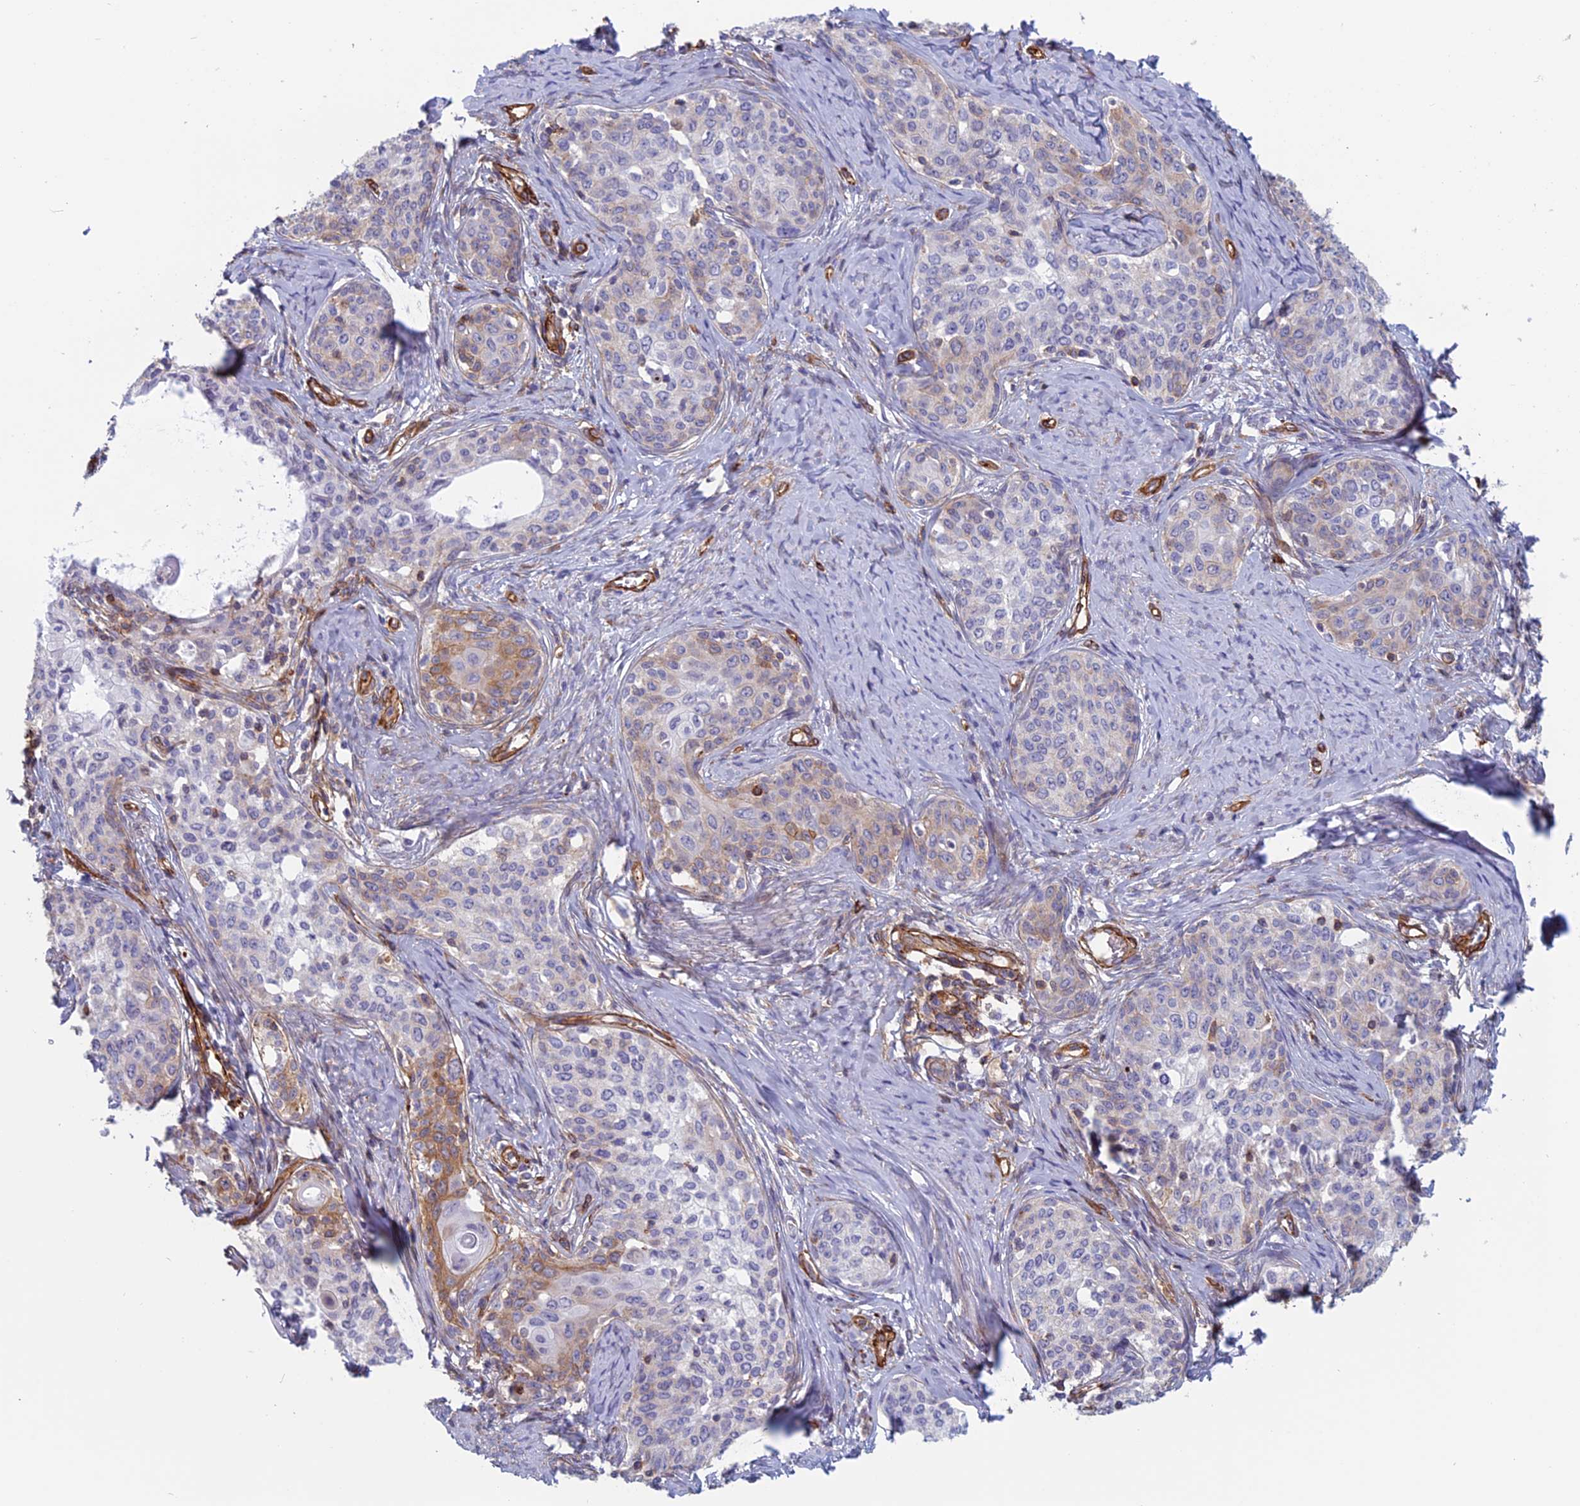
{"staining": {"intensity": "moderate", "quantity": "<25%", "location": "cytoplasmic/membranous"}, "tissue": "cervical cancer", "cell_type": "Tumor cells", "image_type": "cancer", "snomed": [{"axis": "morphology", "description": "Squamous cell carcinoma, NOS"}, {"axis": "morphology", "description": "Adenocarcinoma, NOS"}, {"axis": "topography", "description": "Cervix"}], "caption": "Squamous cell carcinoma (cervical) tissue shows moderate cytoplasmic/membranous expression in about <25% of tumor cells", "gene": "ANGPTL2", "patient": {"sex": "female", "age": 52}}